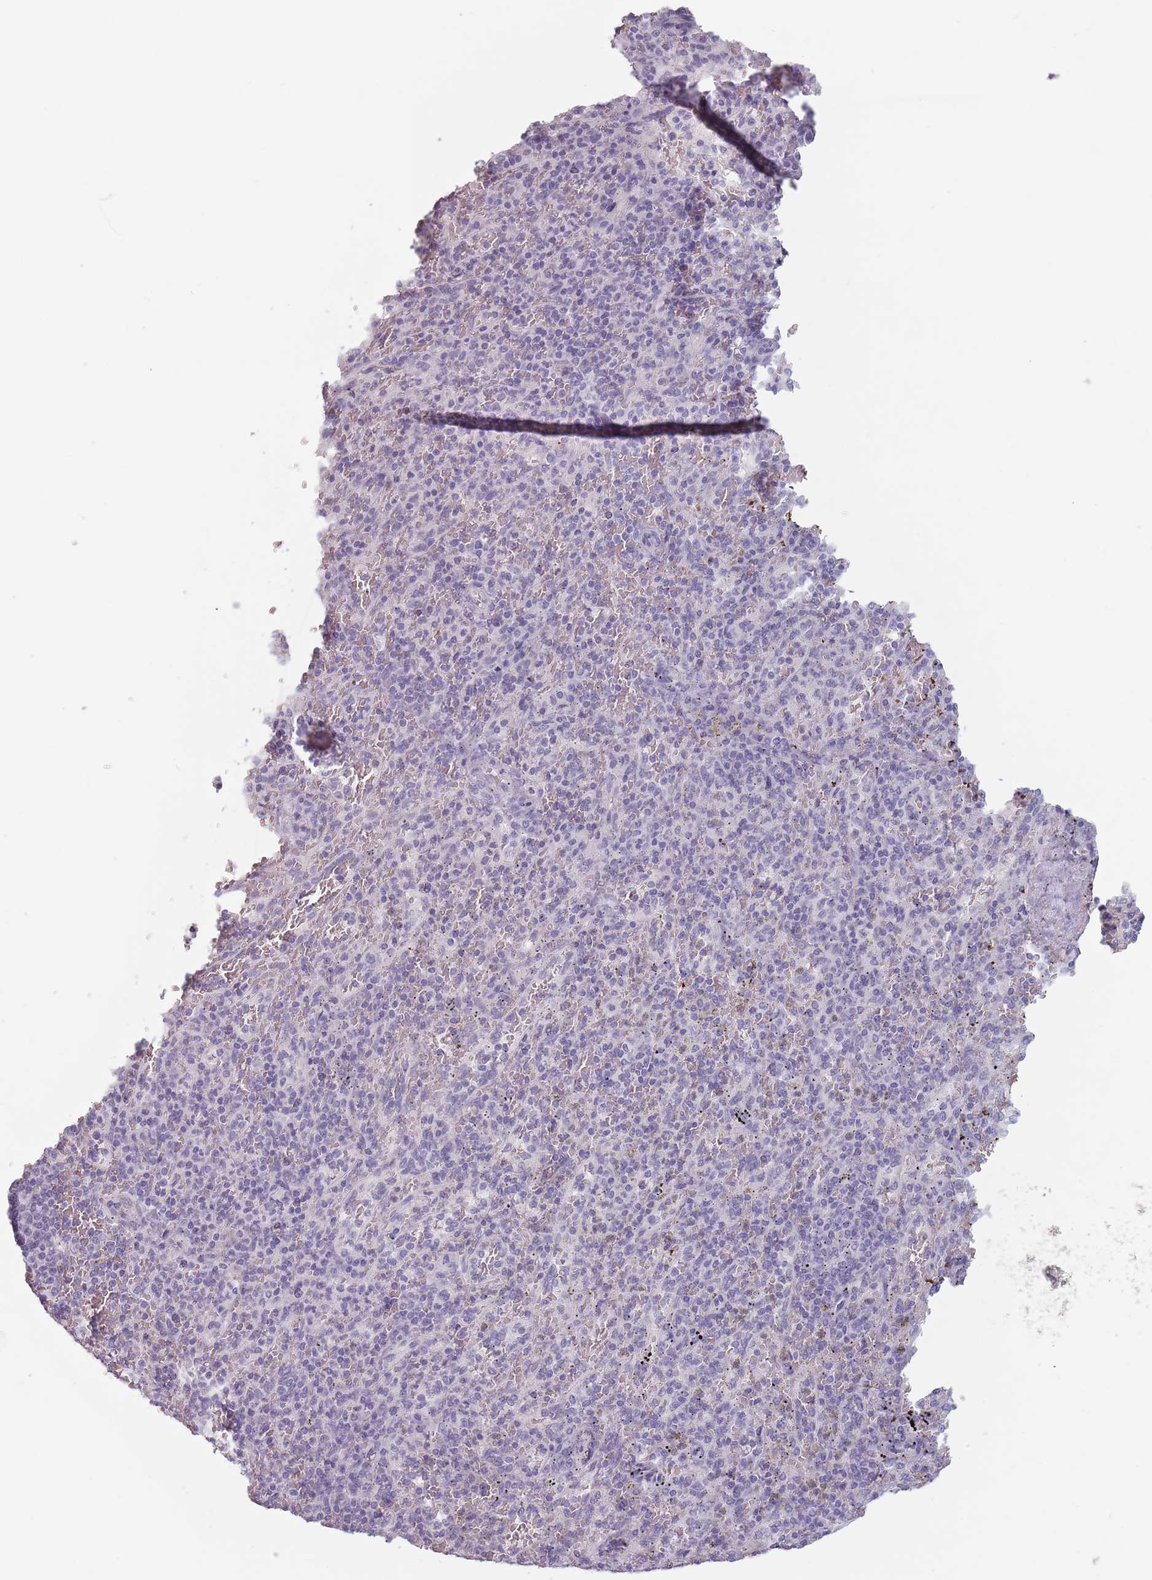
{"staining": {"intensity": "negative", "quantity": "none", "location": "none"}, "tissue": "spleen", "cell_type": "Cells in red pulp", "image_type": "normal", "snomed": [{"axis": "morphology", "description": "Normal tissue, NOS"}, {"axis": "topography", "description": "Spleen"}], "caption": "Unremarkable spleen was stained to show a protein in brown. There is no significant staining in cells in red pulp. (DAB (3,3'-diaminobenzidine) immunohistochemistry (IHC) with hematoxylin counter stain).", "gene": "CEP19", "patient": {"sex": "male", "age": 82}}